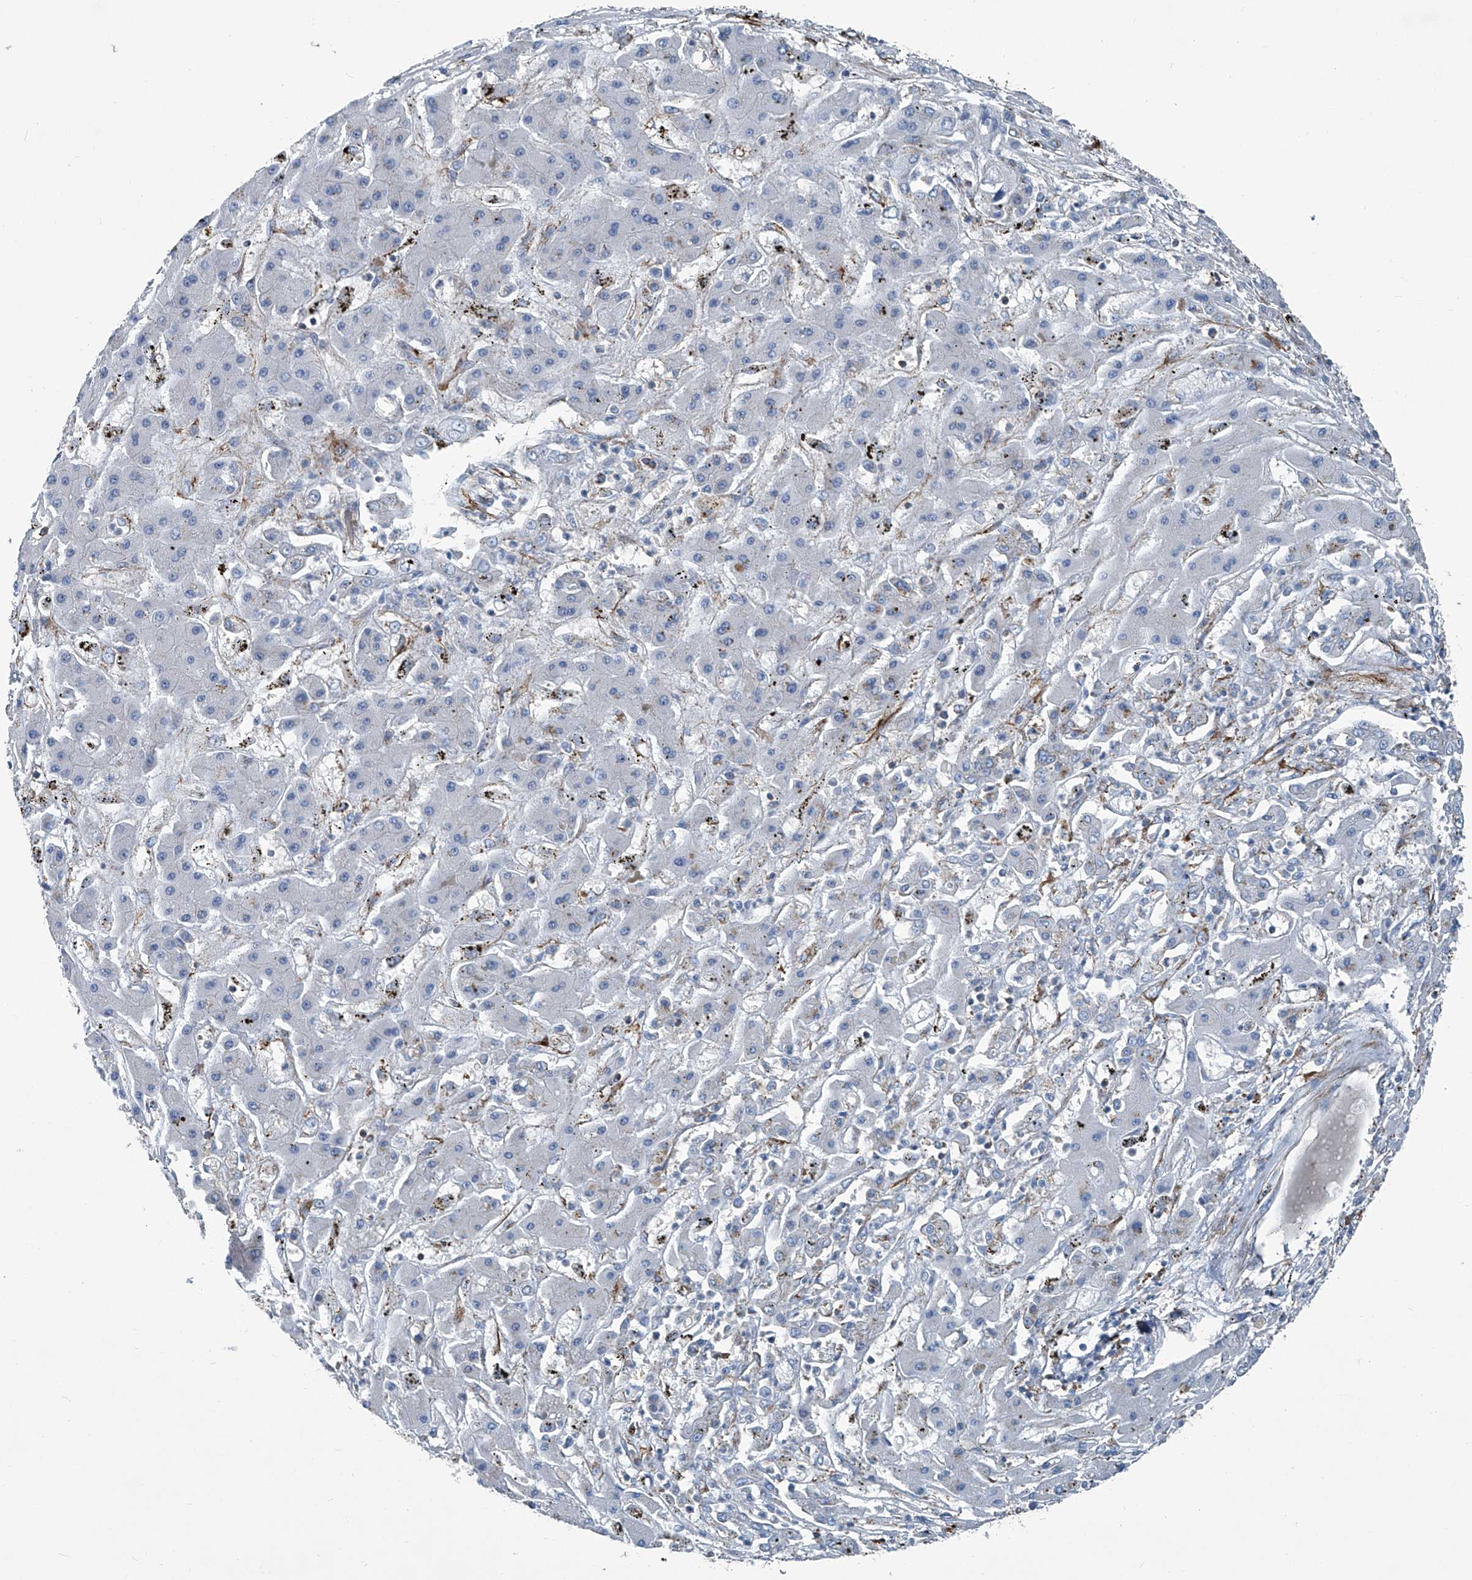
{"staining": {"intensity": "negative", "quantity": "none", "location": "none"}, "tissue": "liver cancer", "cell_type": "Tumor cells", "image_type": "cancer", "snomed": [{"axis": "morphology", "description": "Cholangiocarcinoma"}, {"axis": "topography", "description": "Liver"}], "caption": "Liver cholangiocarcinoma stained for a protein using immunohistochemistry (IHC) demonstrates no staining tumor cells.", "gene": "SEPTIN7", "patient": {"sex": "male", "age": 67}}